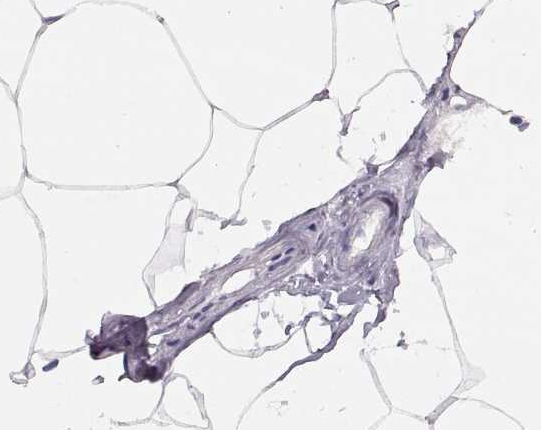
{"staining": {"intensity": "negative", "quantity": "none", "location": "none"}, "tissue": "breast", "cell_type": "Adipocytes", "image_type": "normal", "snomed": [{"axis": "morphology", "description": "Normal tissue, NOS"}, {"axis": "topography", "description": "Breast"}], "caption": "Immunohistochemical staining of normal human breast demonstrates no significant positivity in adipocytes.", "gene": "ADH6", "patient": {"sex": "female", "age": 32}}